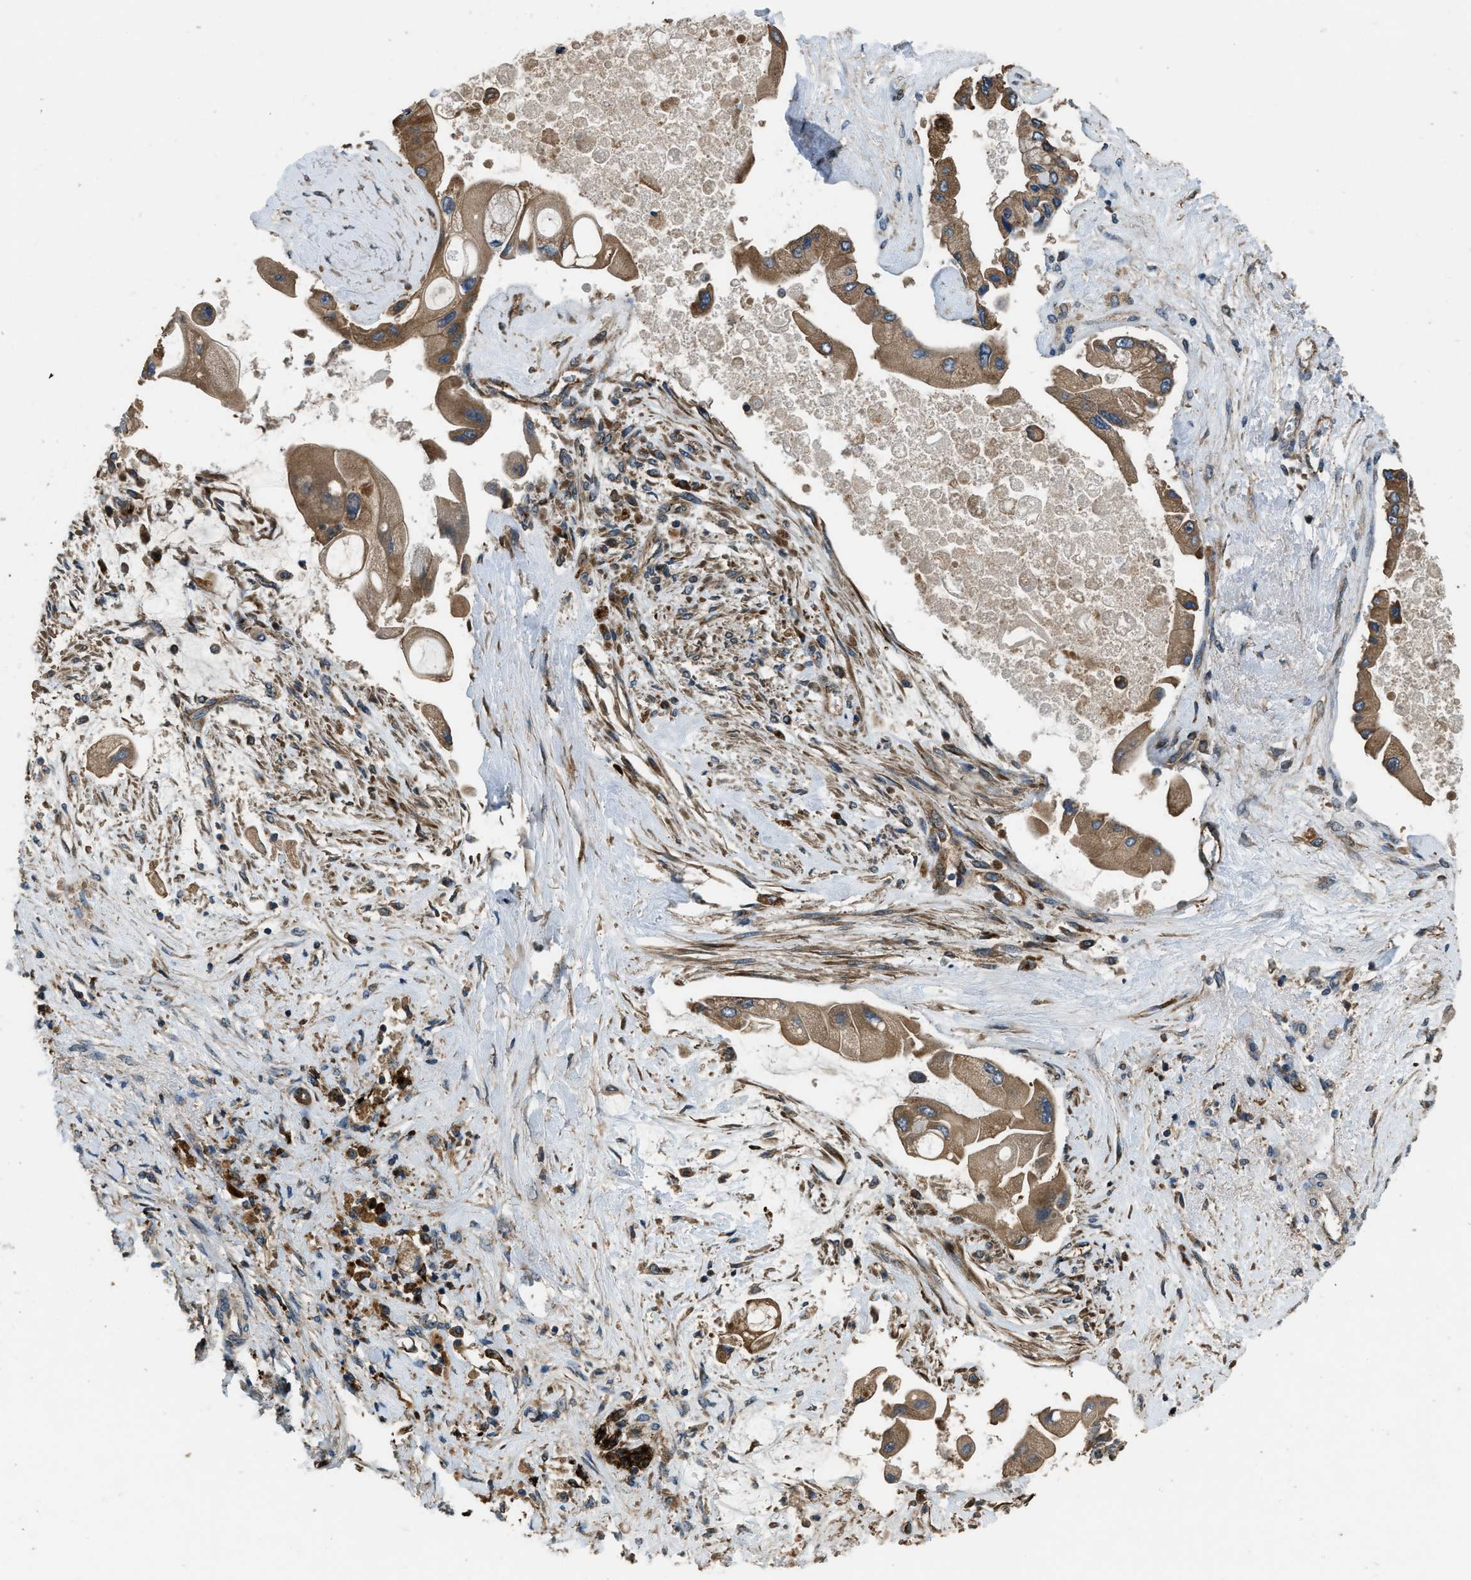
{"staining": {"intensity": "strong", "quantity": ">75%", "location": "cytoplasmic/membranous"}, "tissue": "liver cancer", "cell_type": "Tumor cells", "image_type": "cancer", "snomed": [{"axis": "morphology", "description": "Cholangiocarcinoma"}, {"axis": "topography", "description": "Liver"}], "caption": "Immunohistochemical staining of liver cholangiocarcinoma exhibits high levels of strong cytoplasmic/membranous protein staining in approximately >75% of tumor cells.", "gene": "GGH", "patient": {"sex": "male", "age": 50}}